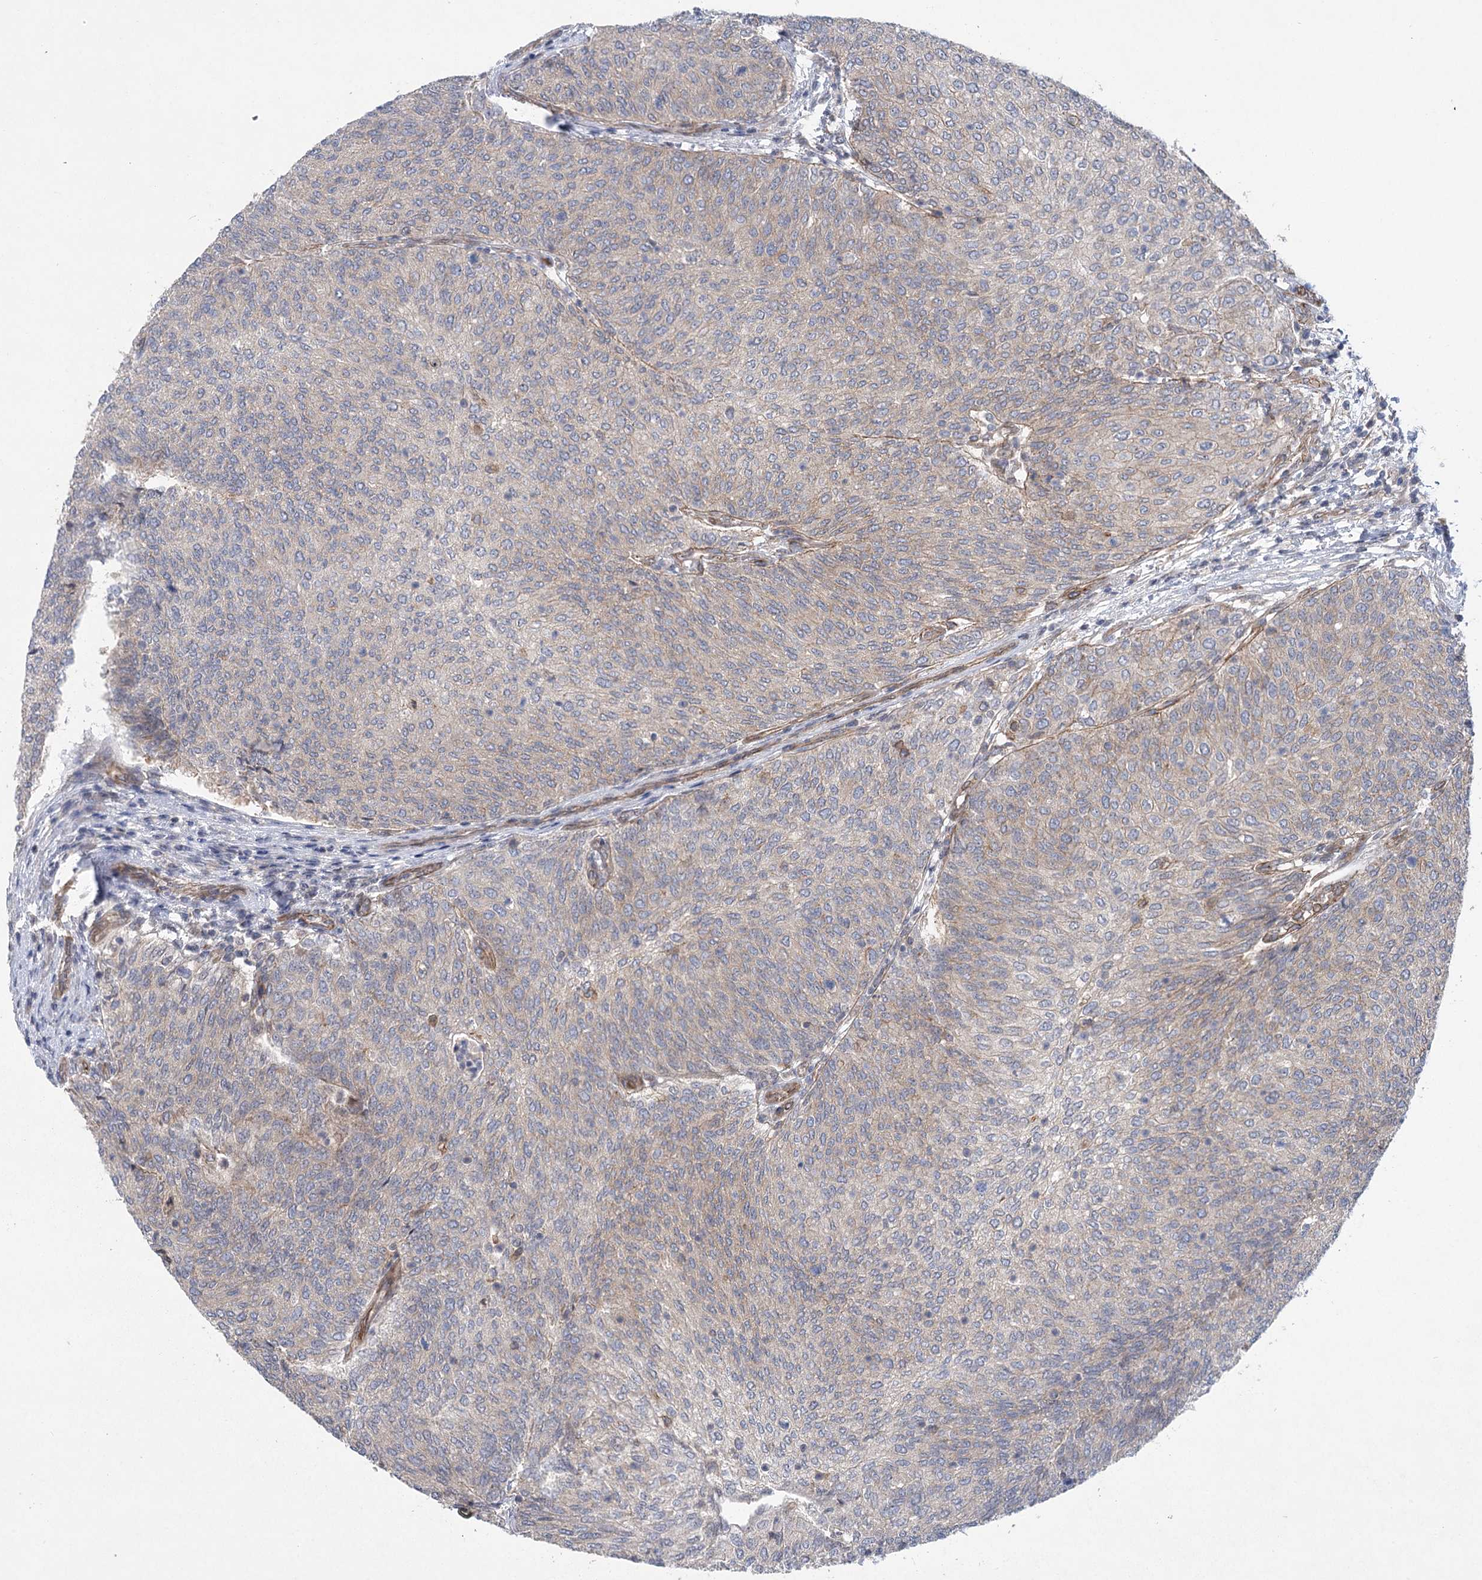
{"staining": {"intensity": "weak", "quantity": "<25%", "location": "cytoplasmic/membranous"}, "tissue": "urothelial cancer", "cell_type": "Tumor cells", "image_type": "cancer", "snomed": [{"axis": "morphology", "description": "Urothelial carcinoma, Low grade"}, {"axis": "topography", "description": "Urinary bladder"}], "caption": "IHC image of low-grade urothelial carcinoma stained for a protein (brown), which reveals no staining in tumor cells.", "gene": "RWDD4", "patient": {"sex": "female", "age": 79}}